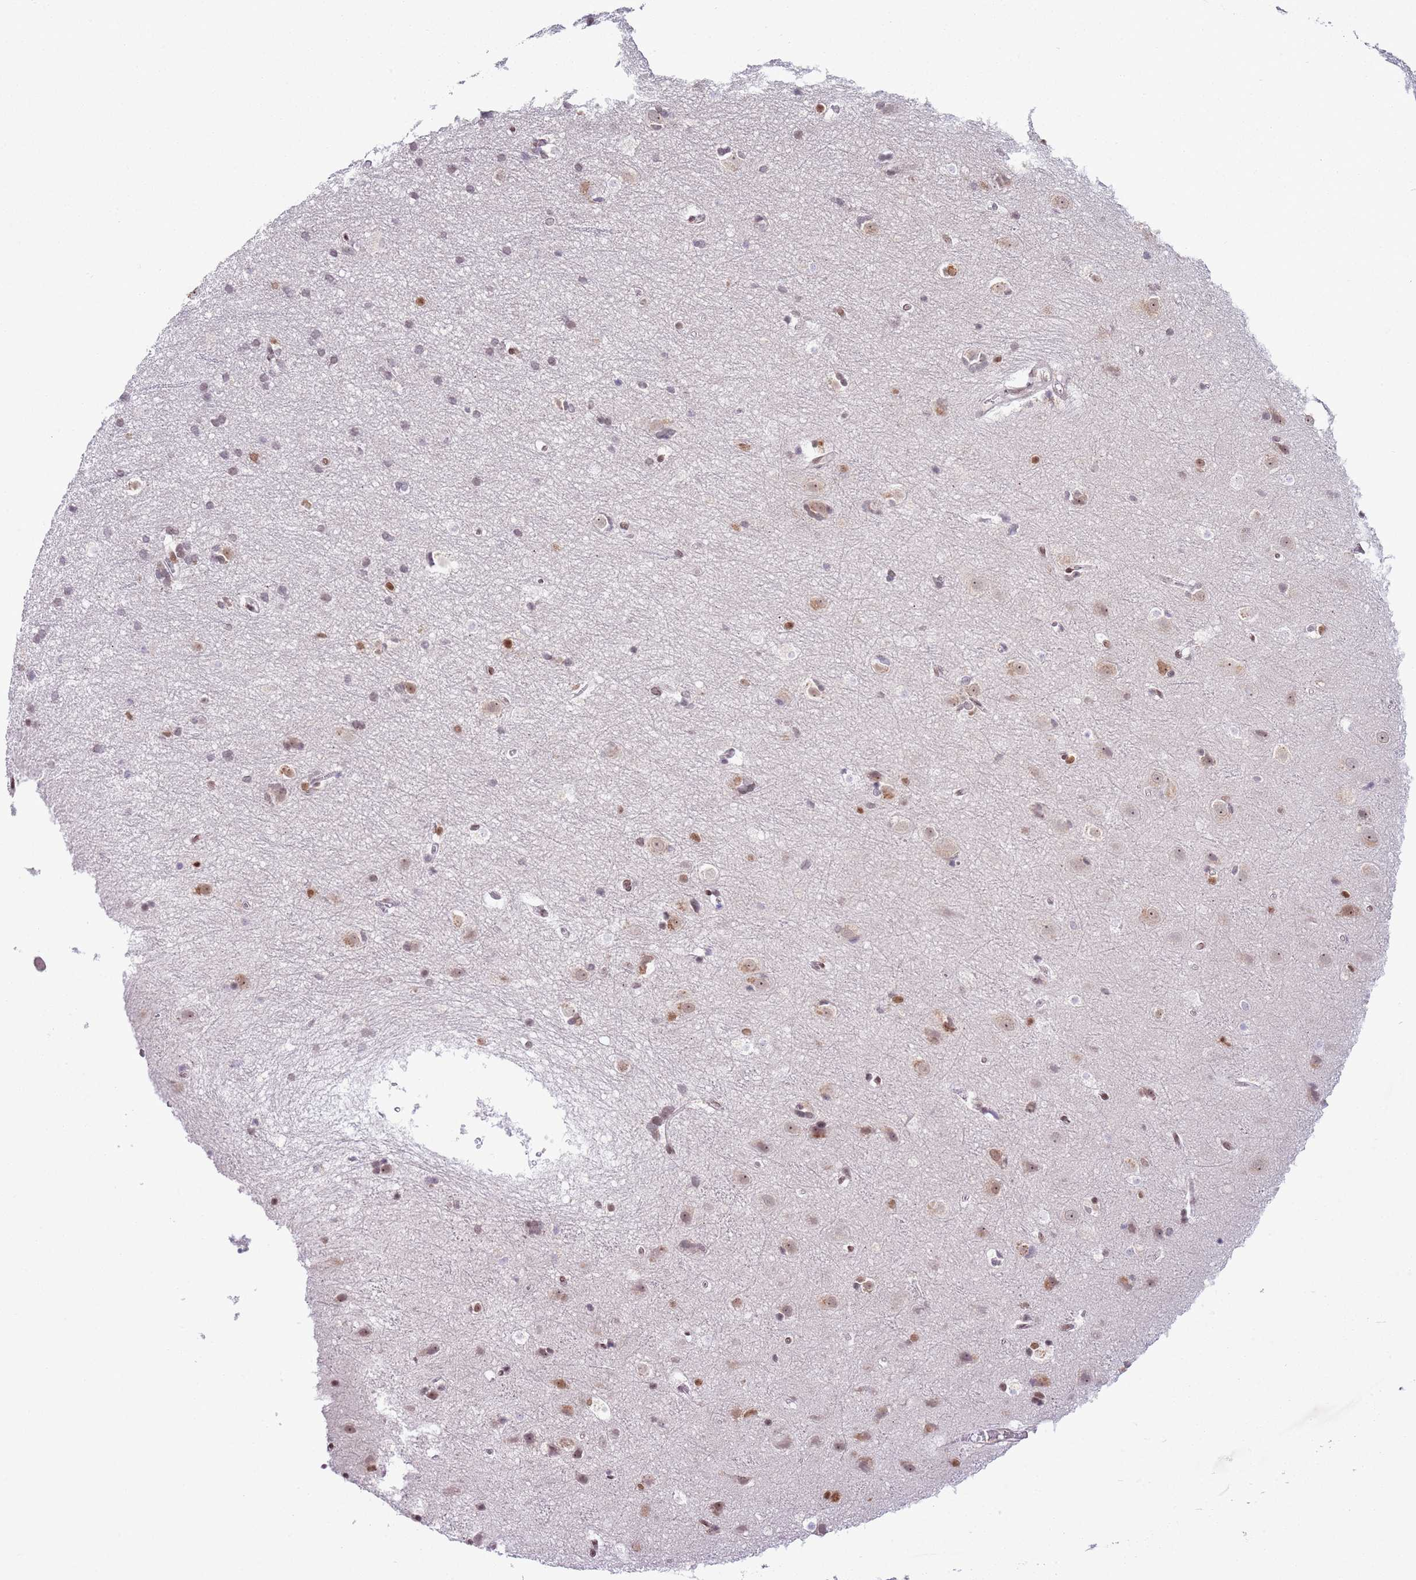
{"staining": {"intensity": "moderate", "quantity": ">75%", "location": "nuclear"}, "tissue": "cerebral cortex", "cell_type": "Endothelial cells", "image_type": "normal", "snomed": [{"axis": "morphology", "description": "Normal tissue, NOS"}, {"axis": "topography", "description": "Cerebral cortex"}], "caption": "A photomicrograph of cerebral cortex stained for a protein demonstrates moderate nuclear brown staining in endothelial cells.", "gene": "SELENOH", "patient": {"sex": "male", "age": 54}}